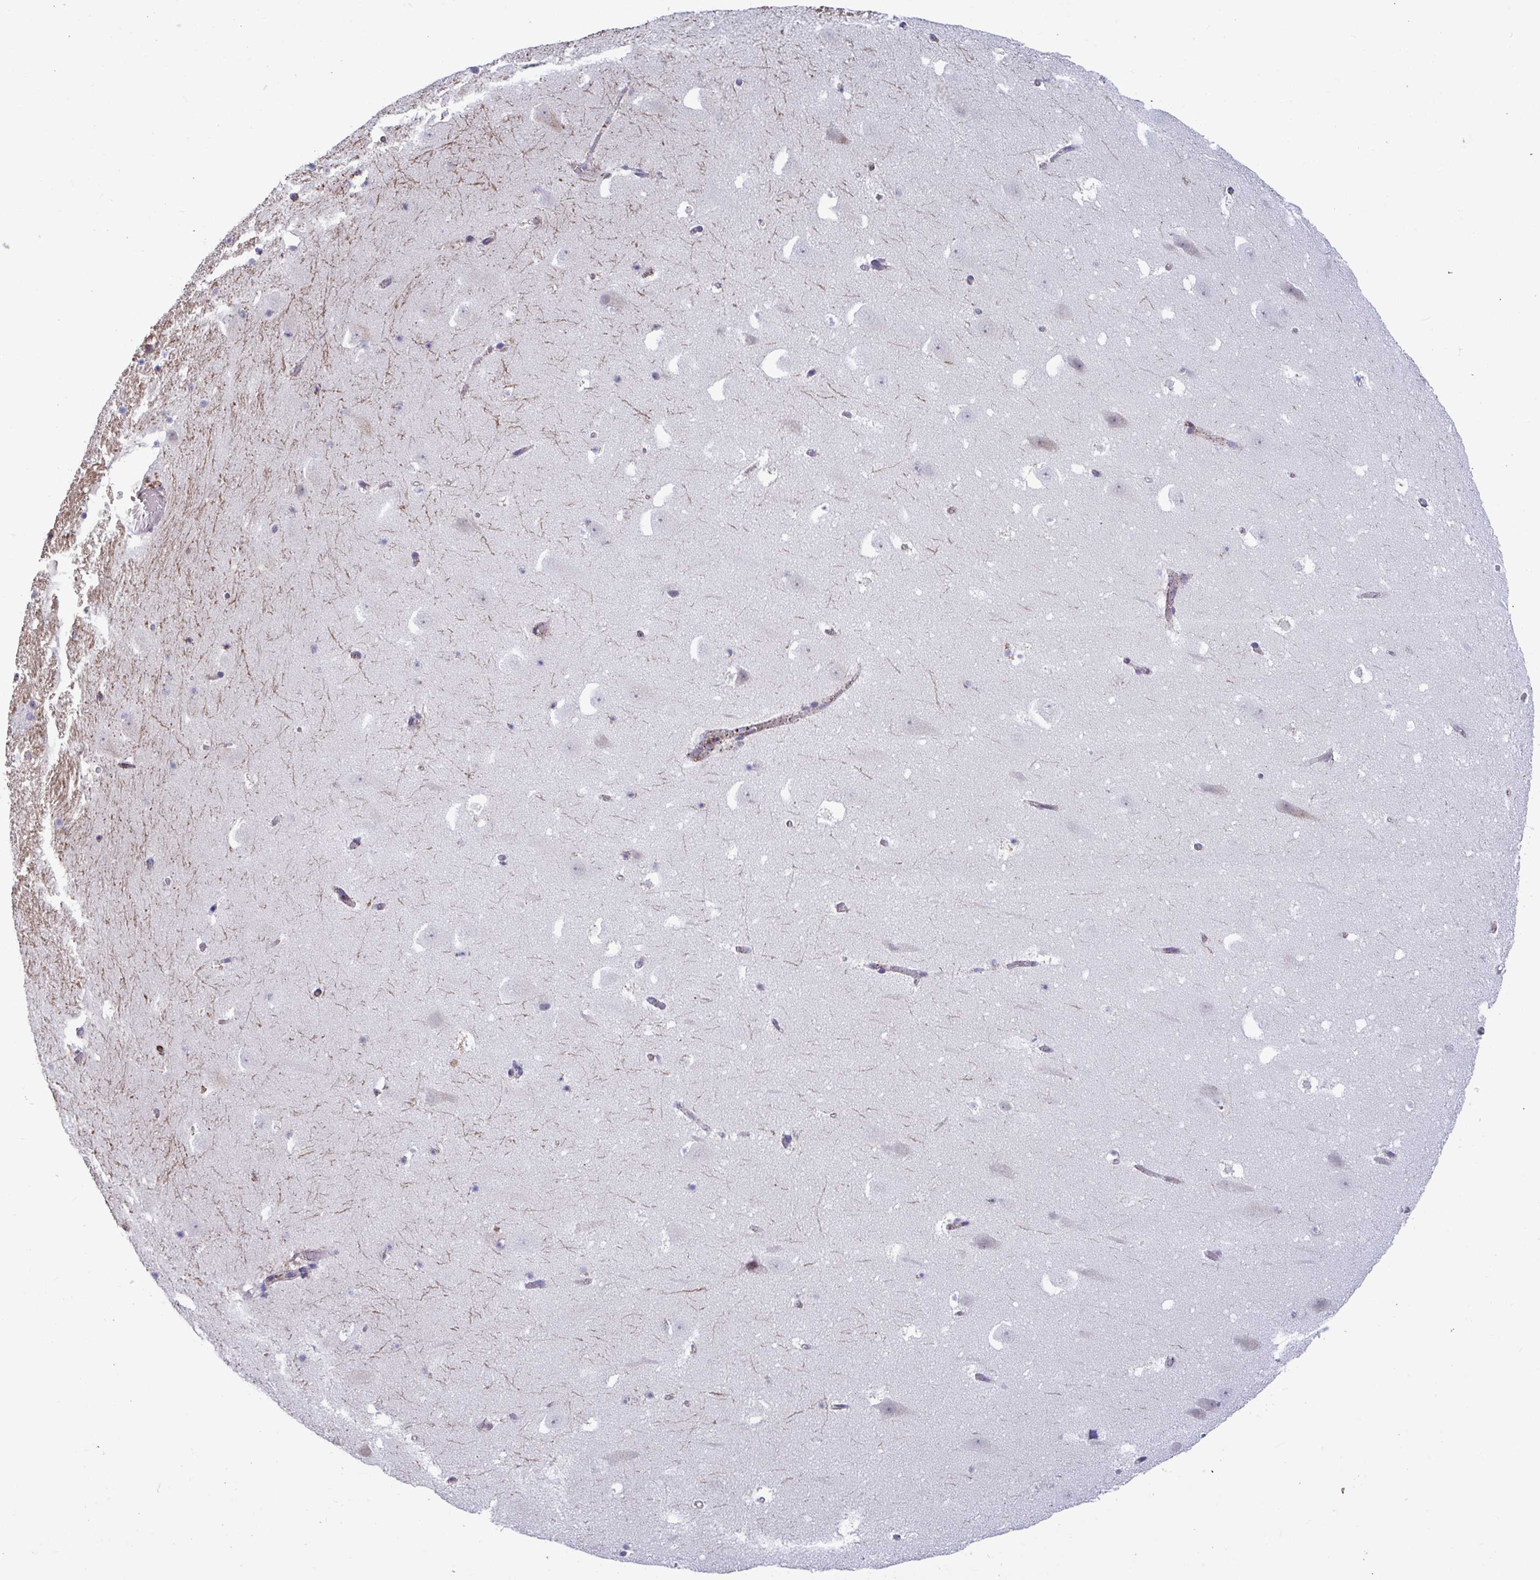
{"staining": {"intensity": "negative", "quantity": "none", "location": "none"}, "tissue": "hippocampus", "cell_type": "Glial cells", "image_type": "normal", "snomed": [{"axis": "morphology", "description": "Normal tissue, NOS"}, {"axis": "topography", "description": "Hippocampus"}], "caption": "This image is of benign hippocampus stained with IHC to label a protein in brown with the nuclei are counter-stained blue. There is no expression in glial cells. The staining was performed using DAB to visualize the protein expression in brown, while the nuclei were stained in blue with hematoxylin (Magnification: 20x).", "gene": "BCAT2", "patient": {"sex": "female", "age": 42}}